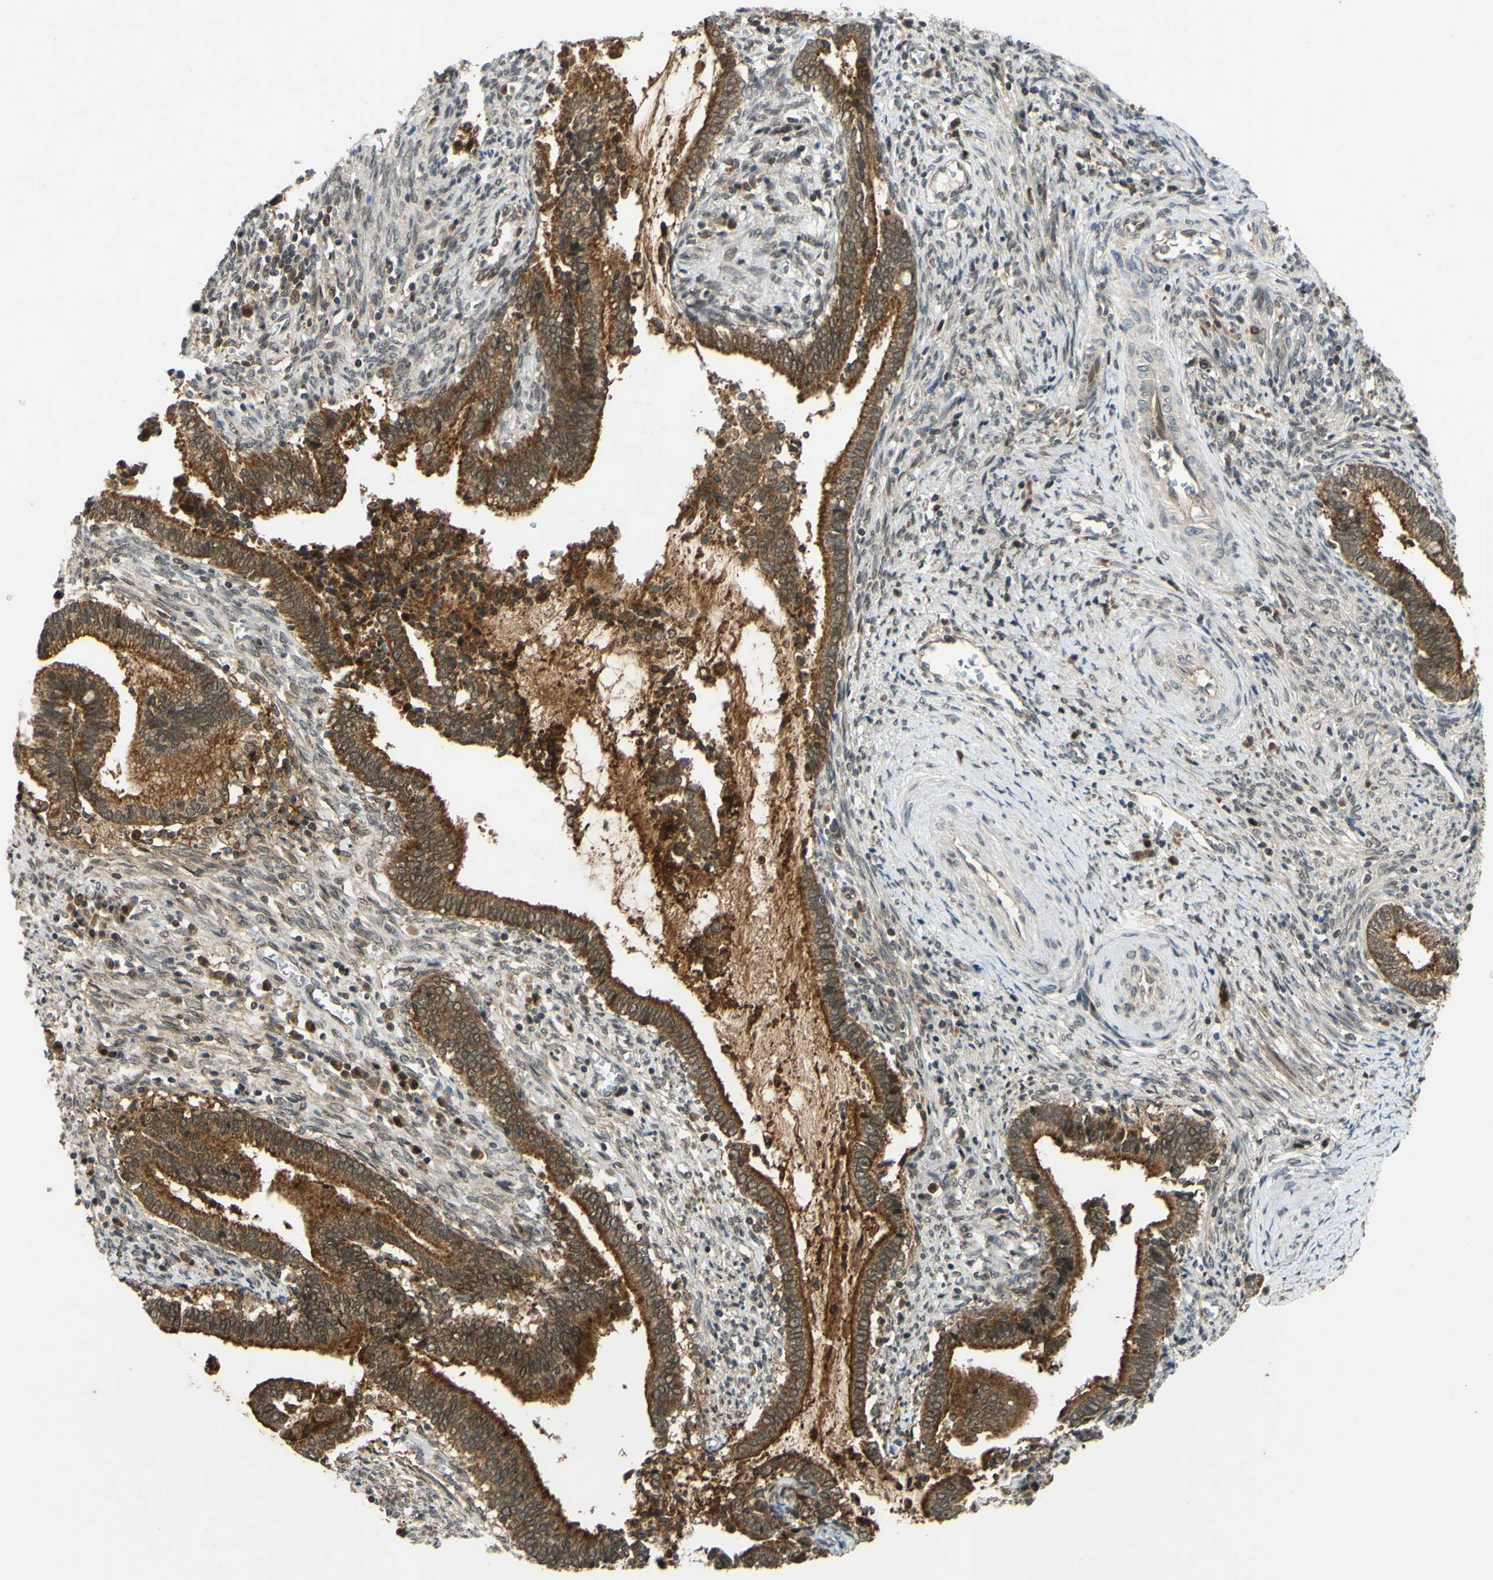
{"staining": {"intensity": "strong", "quantity": ">75%", "location": "cytoplasmic/membranous"}, "tissue": "cervical cancer", "cell_type": "Tumor cells", "image_type": "cancer", "snomed": [{"axis": "morphology", "description": "Adenocarcinoma, NOS"}, {"axis": "topography", "description": "Cervix"}], "caption": "Cervical cancer stained with a protein marker shows strong staining in tumor cells.", "gene": "ABCC8", "patient": {"sex": "female", "age": 44}}